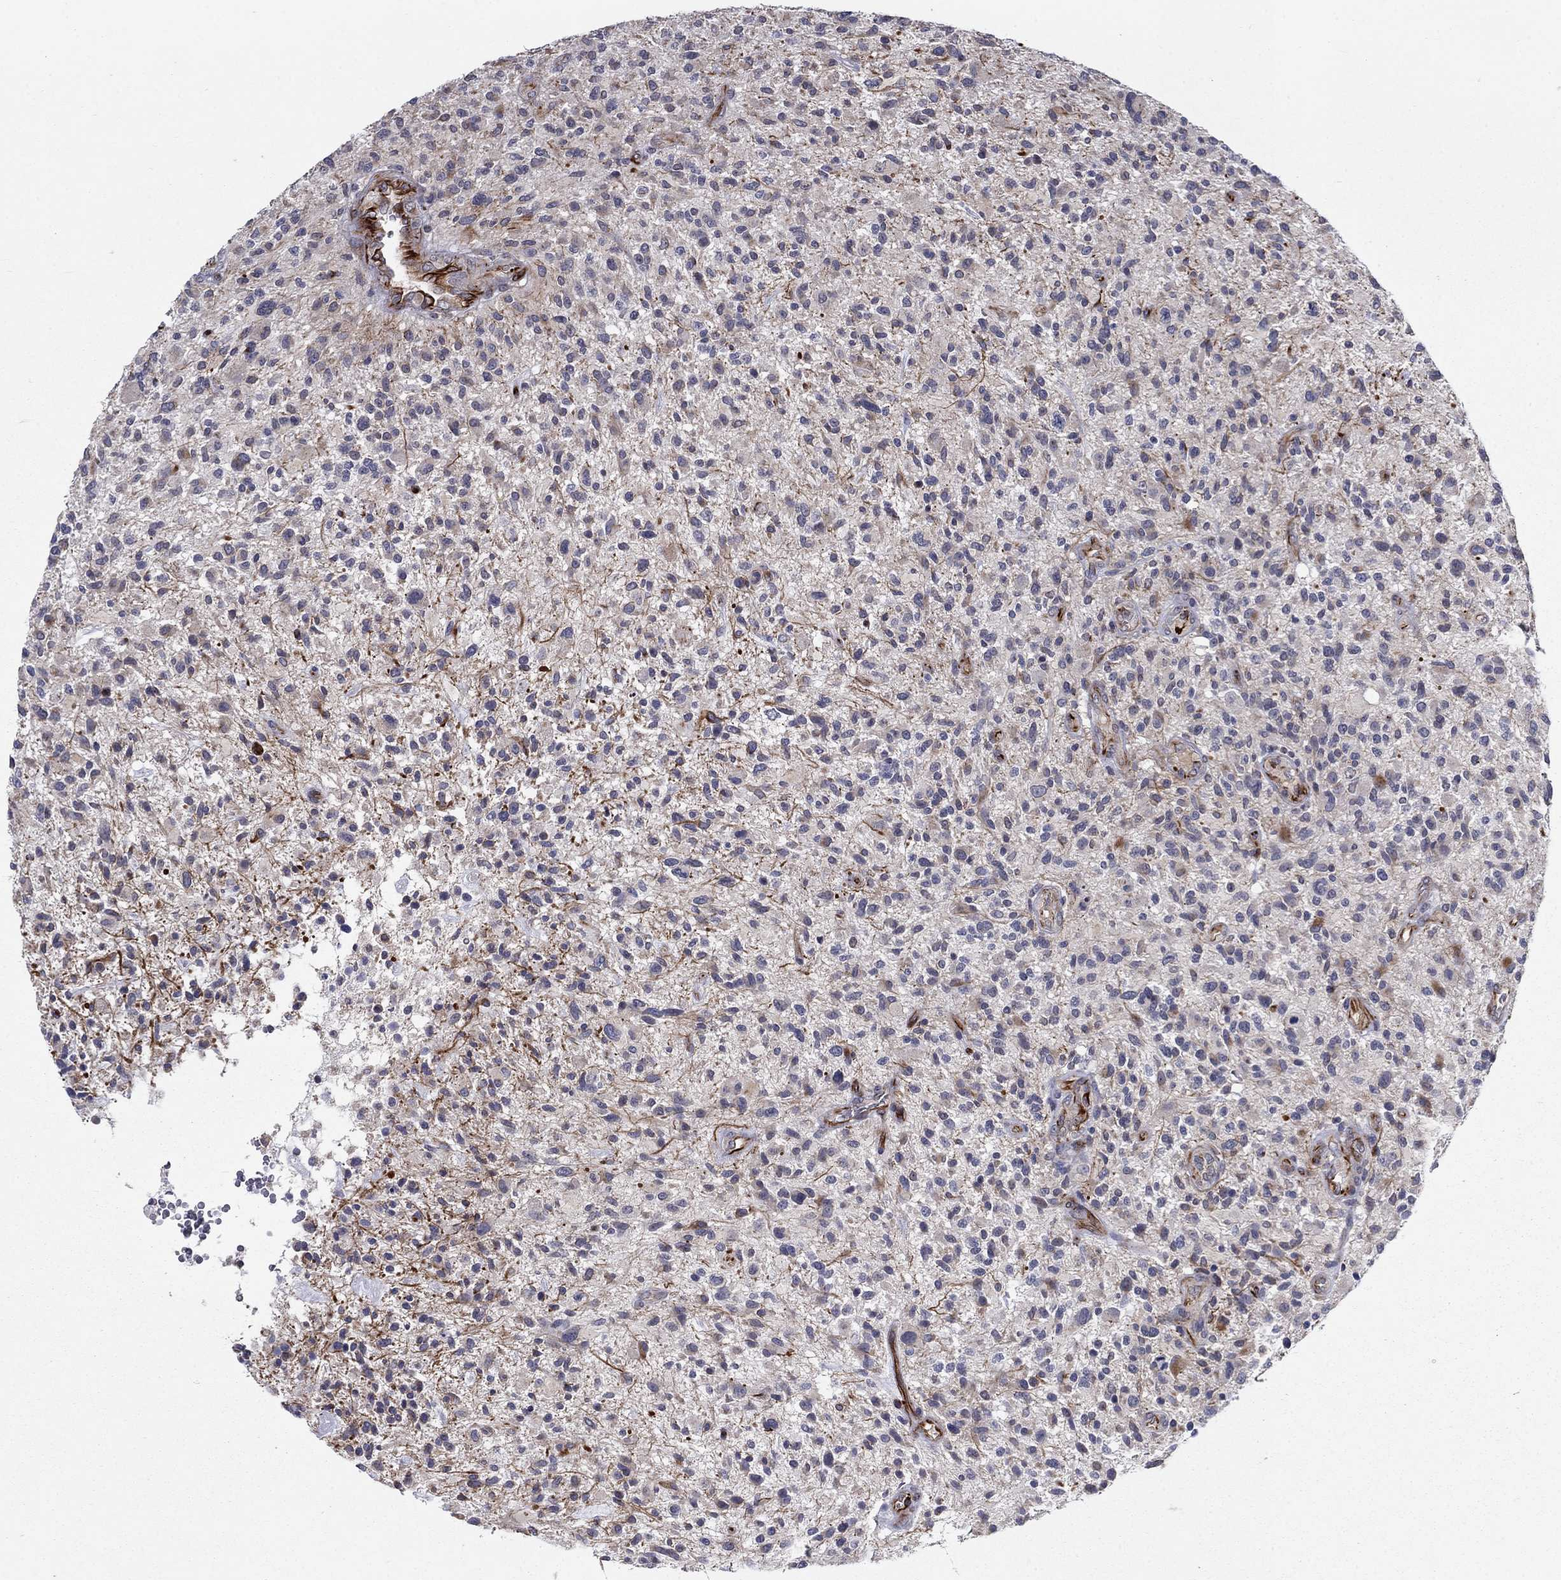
{"staining": {"intensity": "negative", "quantity": "none", "location": "none"}, "tissue": "glioma", "cell_type": "Tumor cells", "image_type": "cancer", "snomed": [{"axis": "morphology", "description": "Glioma, malignant, High grade"}, {"axis": "topography", "description": "Brain"}], "caption": "Tumor cells are negative for protein expression in human malignant glioma (high-grade).", "gene": "LACTB2", "patient": {"sex": "male", "age": 47}}